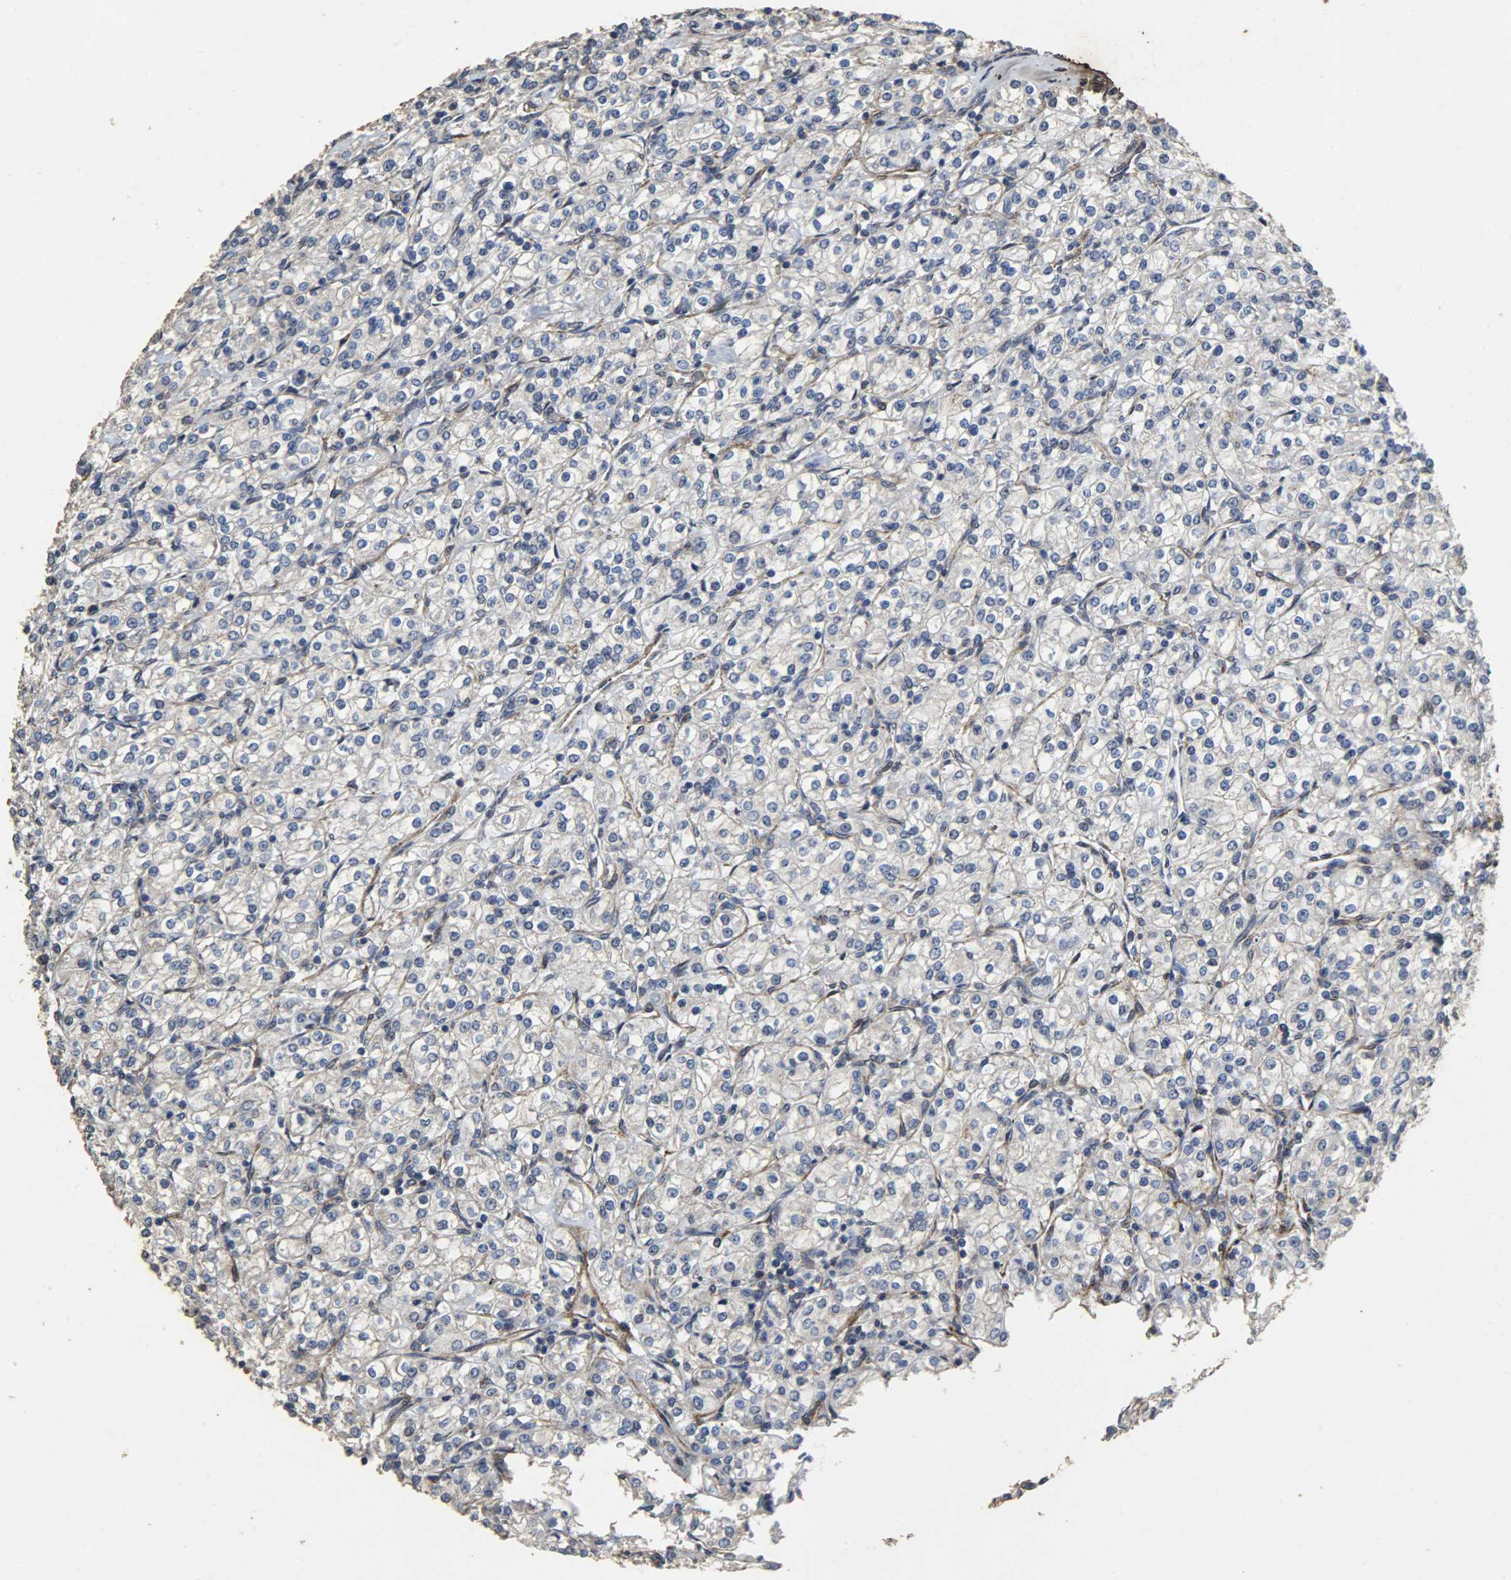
{"staining": {"intensity": "negative", "quantity": "none", "location": "none"}, "tissue": "renal cancer", "cell_type": "Tumor cells", "image_type": "cancer", "snomed": [{"axis": "morphology", "description": "Adenocarcinoma, NOS"}, {"axis": "topography", "description": "Kidney"}], "caption": "This histopathology image is of renal adenocarcinoma stained with IHC to label a protein in brown with the nuclei are counter-stained blue. There is no staining in tumor cells.", "gene": "TPM4", "patient": {"sex": "male", "age": 77}}